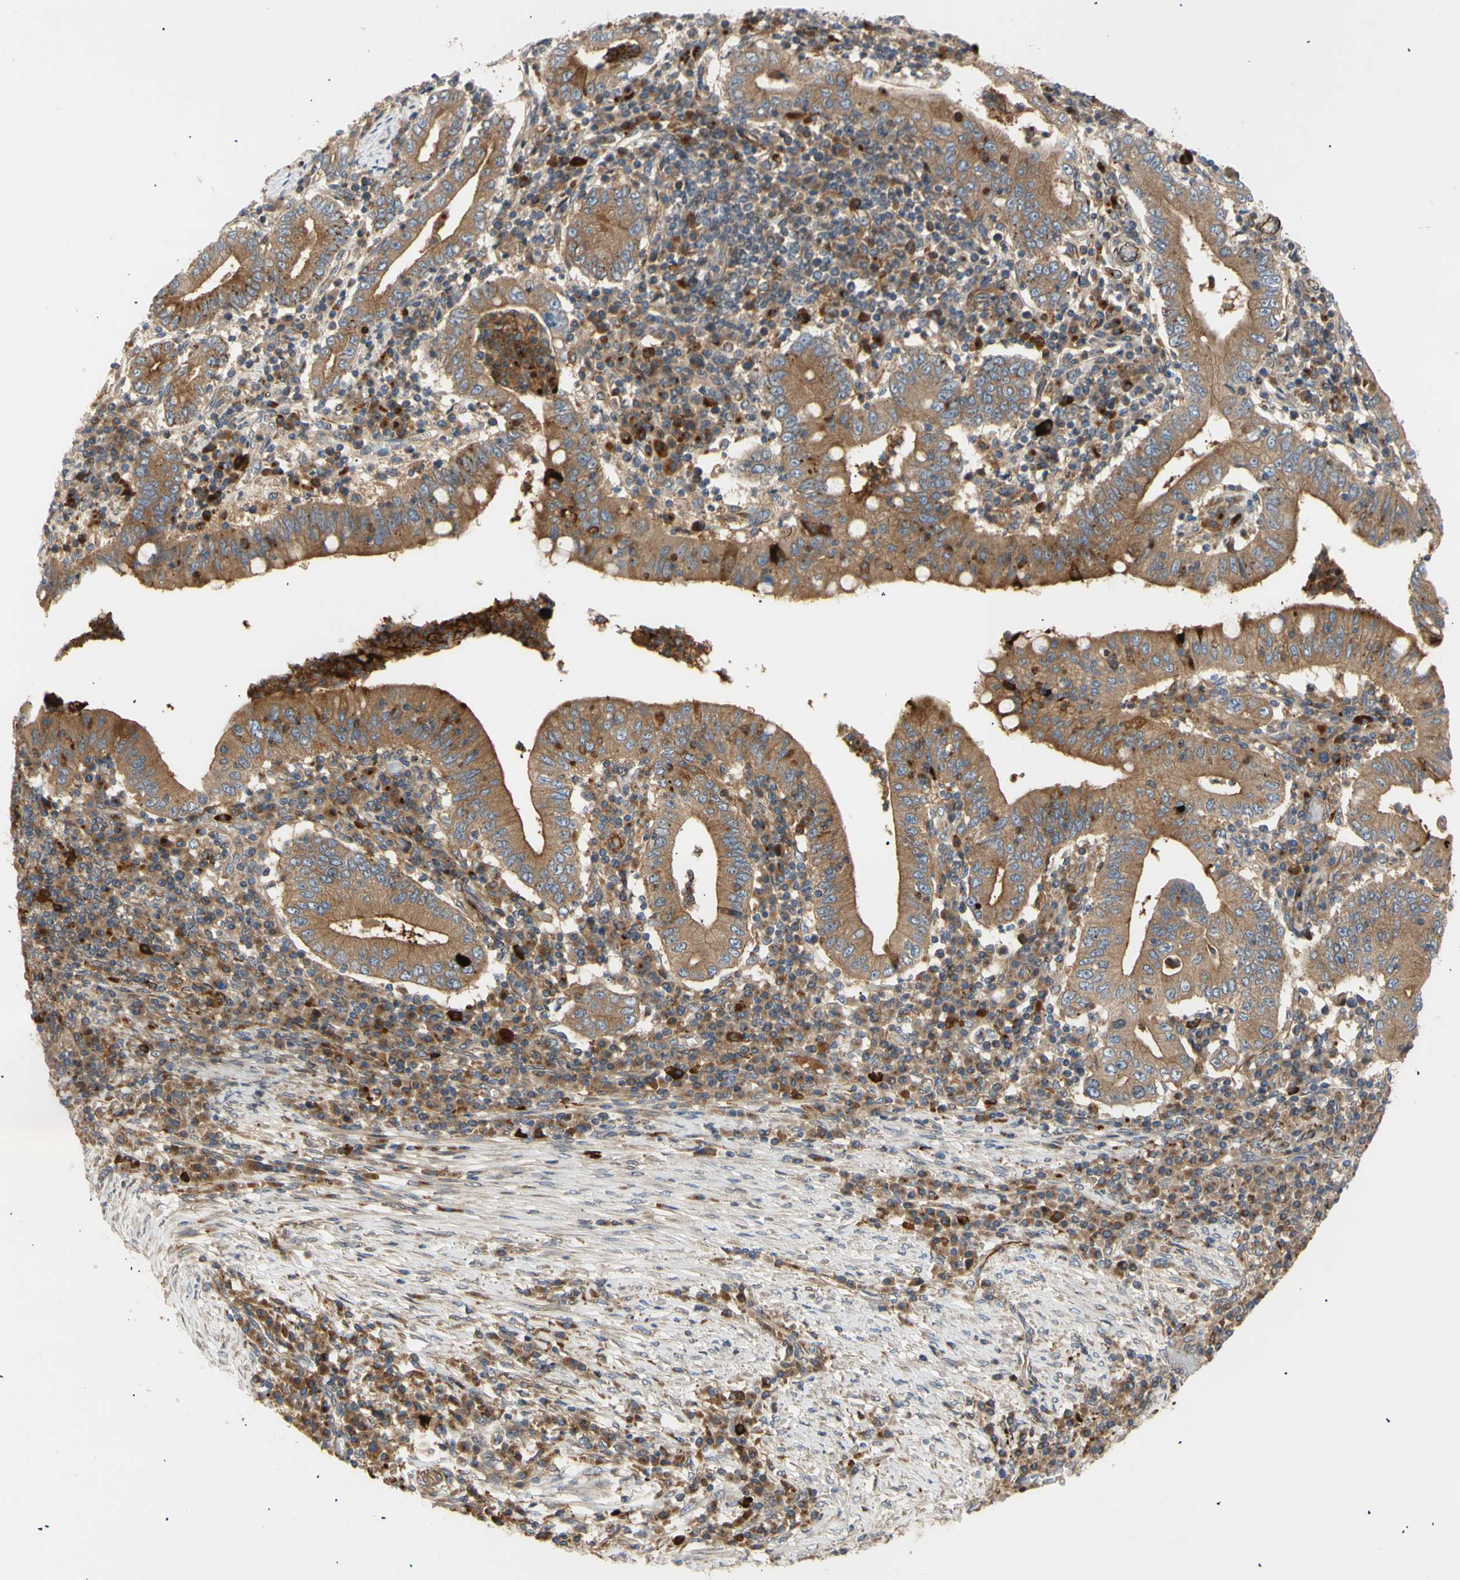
{"staining": {"intensity": "strong", "quantity": "25%-75%", "location": "cytoplasmic/membranous"}, "tissue": "stomach cancer", "cell_type": "Tumor cells", "image_type": "cancer", "snomed": [{"axis": "morphology", "description": "Normal tissue, NOS"}, {"axis": "morphology", "description": "Adenocarcinoma, NOS"}, {"axis": "topography", "description": "Esophagus"}, {"axis": "topography", "description": "Stomach, upper"}, {"axis": "topography", "description": "Peripheral nerve tissue"}], "caption": "Immunohistochemical staining of stomach cancer reveals high levels of strong cytoplasmic/membranous positivity in approximately 25%-75% of tumor cells. (brown staining indicates protein expression, while blue staining denotes nuclei).", "gene": "TUBG2", "patient": {"sex": "male", "age": 62}}